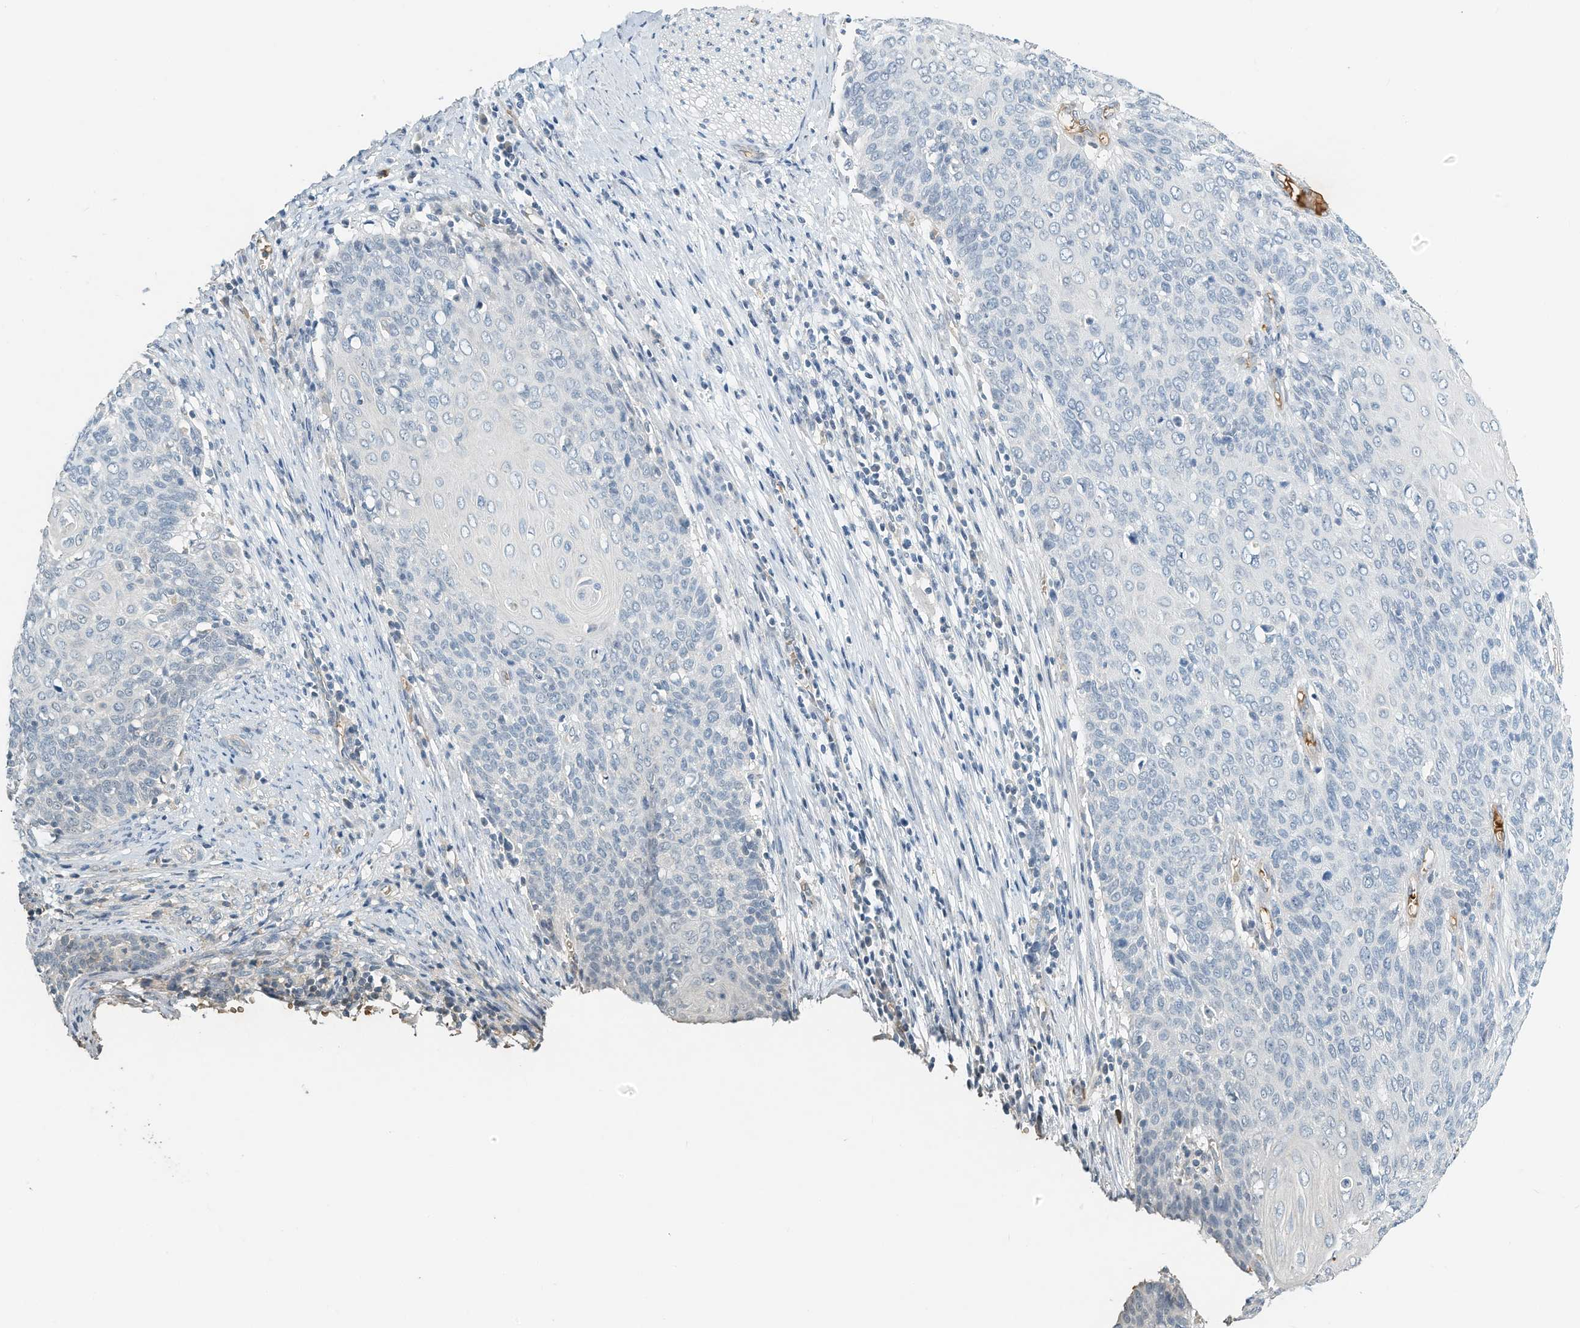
{"staining": {"intensity": "negative", "quantity": "none", "location": "none"}, "tissue": "cervical cancer", "cell_type": "Tumor cells", "image_type": "cancer", "snomed": [{"axis": "morphology", "description": "Squamous cell carcinoma, NOS"}, {"axis": "topography", "description": "Cervix"}], "caption": "High power microscopy histopathology image of an immunohistochemistry (IHC) histopathology image of squamous cell carcinoma (cervical), revealing no significant positivity in tumor cells.", "gene": "RCAN3", "patient": {"sex": "female", "age": 39}}